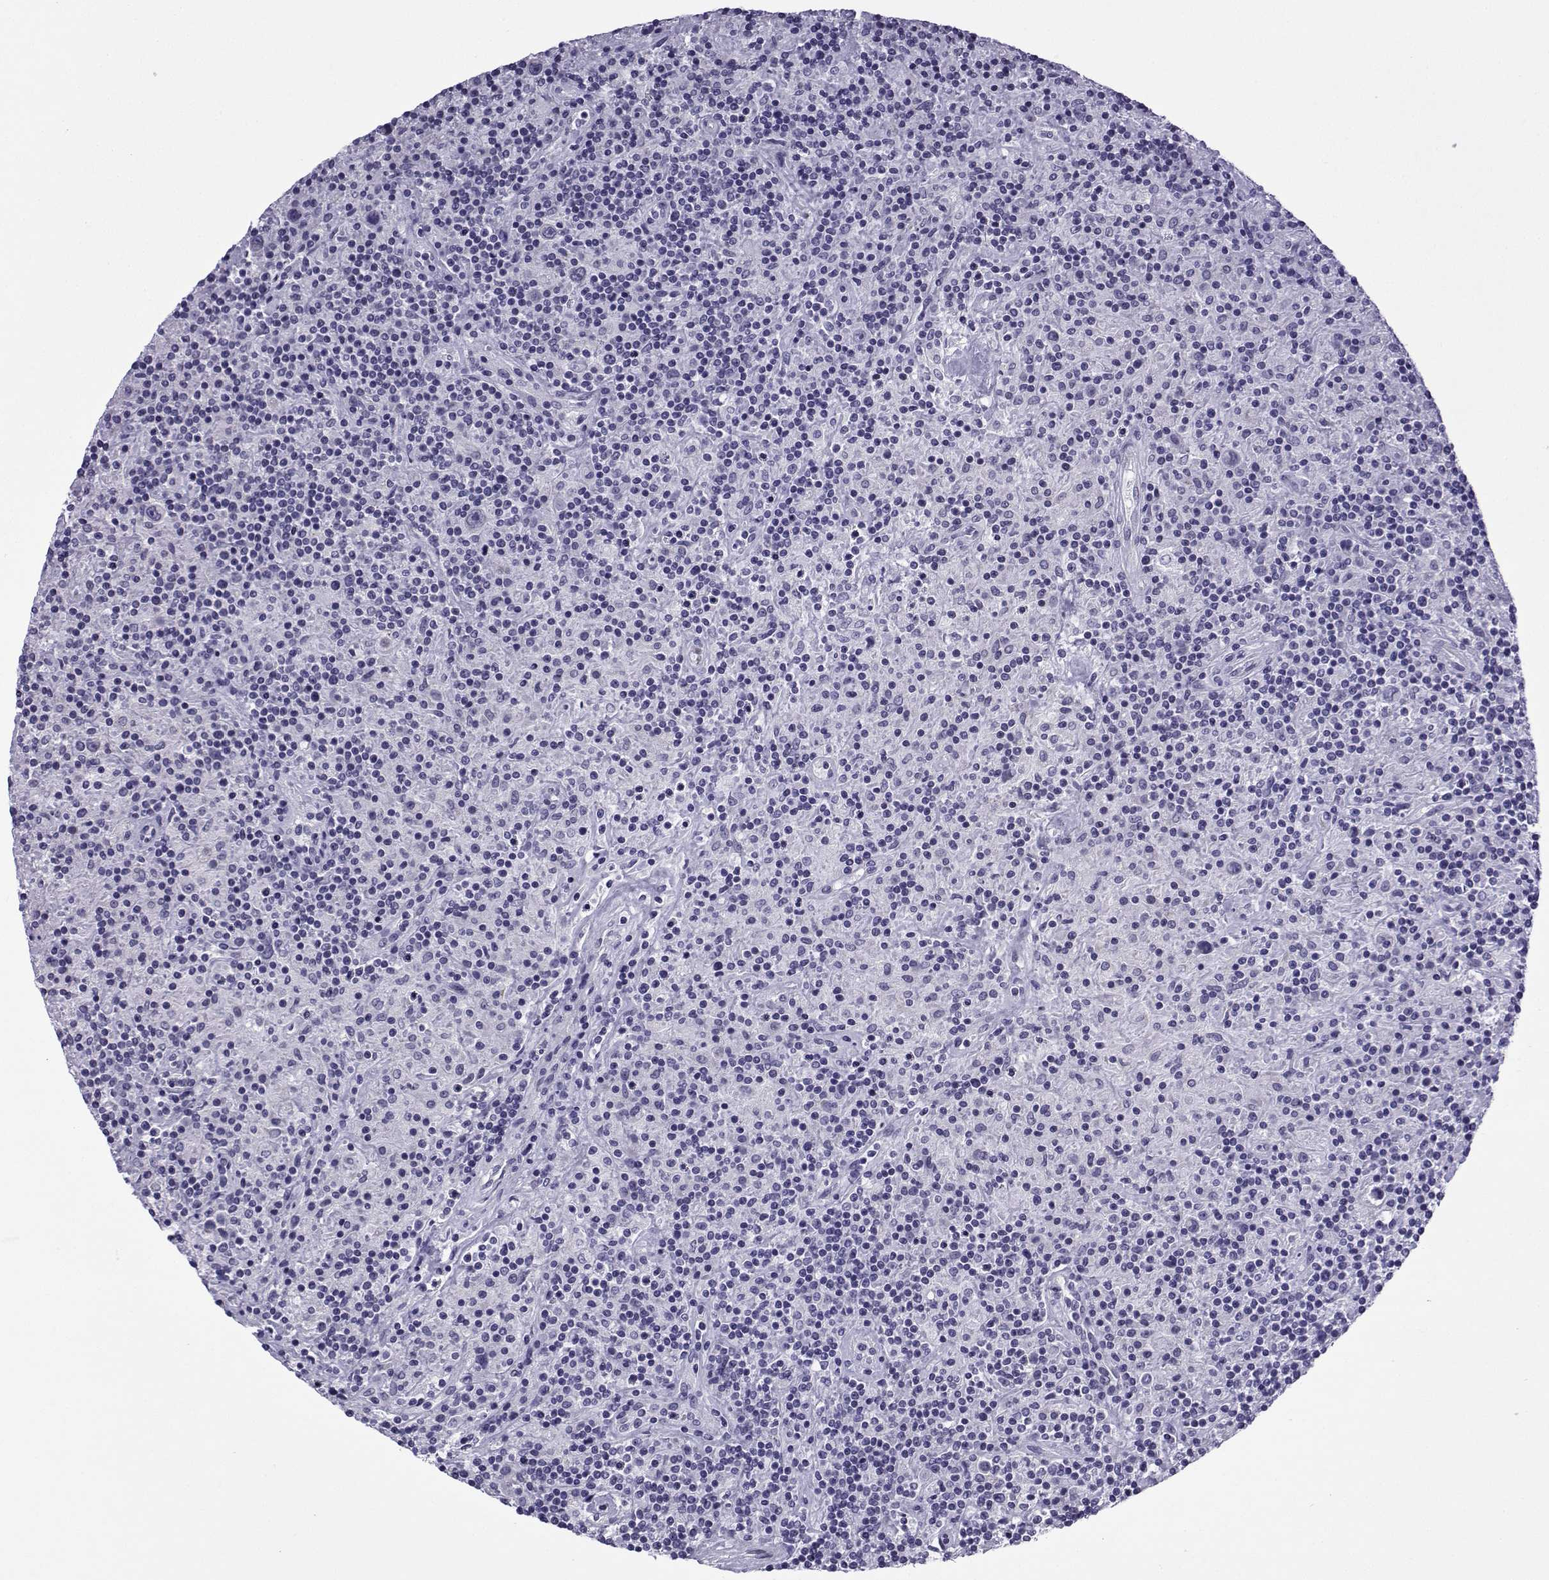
{"staining": {"intensity": "negative", "quantity": "none", "location": "none"}, "tissue": "lymphoma", "cell_type": "Tumor cells", "image_type": "cancer", "snomed": [{"axis": "morphology", "description": "Hodgkin's disease, NOS"}, {"axis": "topography", "description": "Lymph node"}], "caption": "This micrograph is of Hodgkin's disease stained with immunohistochemistry (IHC) to label a protein in brown with the nuclei are counter-stained blue. There is no positivity in tumor cells.", "gene": "ACRBP", "patient": {"sex": "male", "age": 70}}